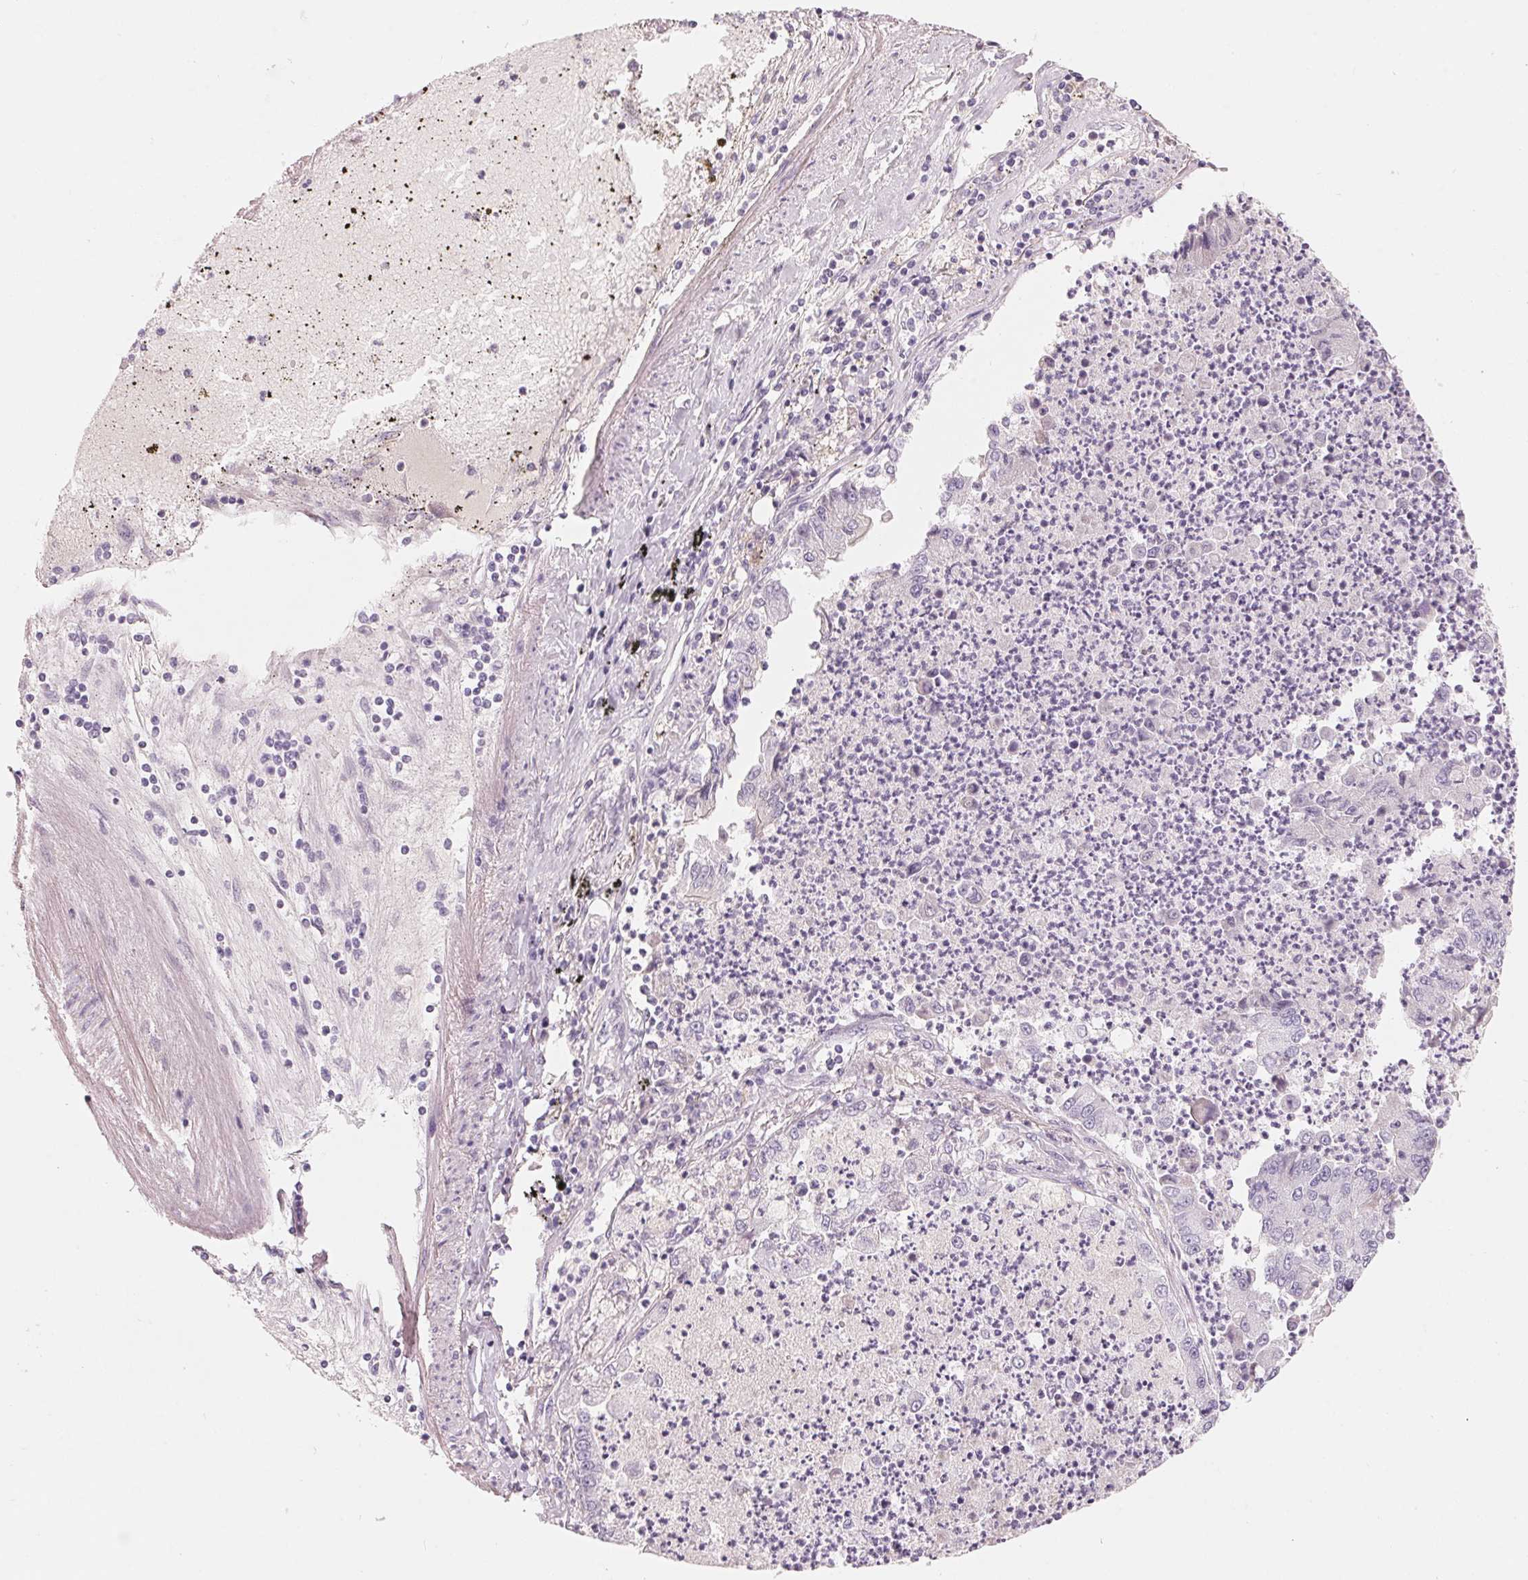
{"staining": {"intensity": "negative", "quantity": "none", "location": "none"}, "tissue": "lung cancer", "cell_type": "Tumor cells", "image_type": "cancer", "snomed": [{"axis": "morphology", "description": "Adenocarcinoma, NOS"}, {"axis": "topography", "description": "Lung"}], "caption": "A photomicrograph of human adenocarcinoma (lung) is negative for staining in tumor cells. Brightfield microscopy of immunohistochemistry (IHC) stained with DAB (3,3'-diaminobenzidine) (brown) and hematoxylin (blue), captured at high magnification.", "gene": "CFHR2", "patient": {"sex": "female", "age": 57}}